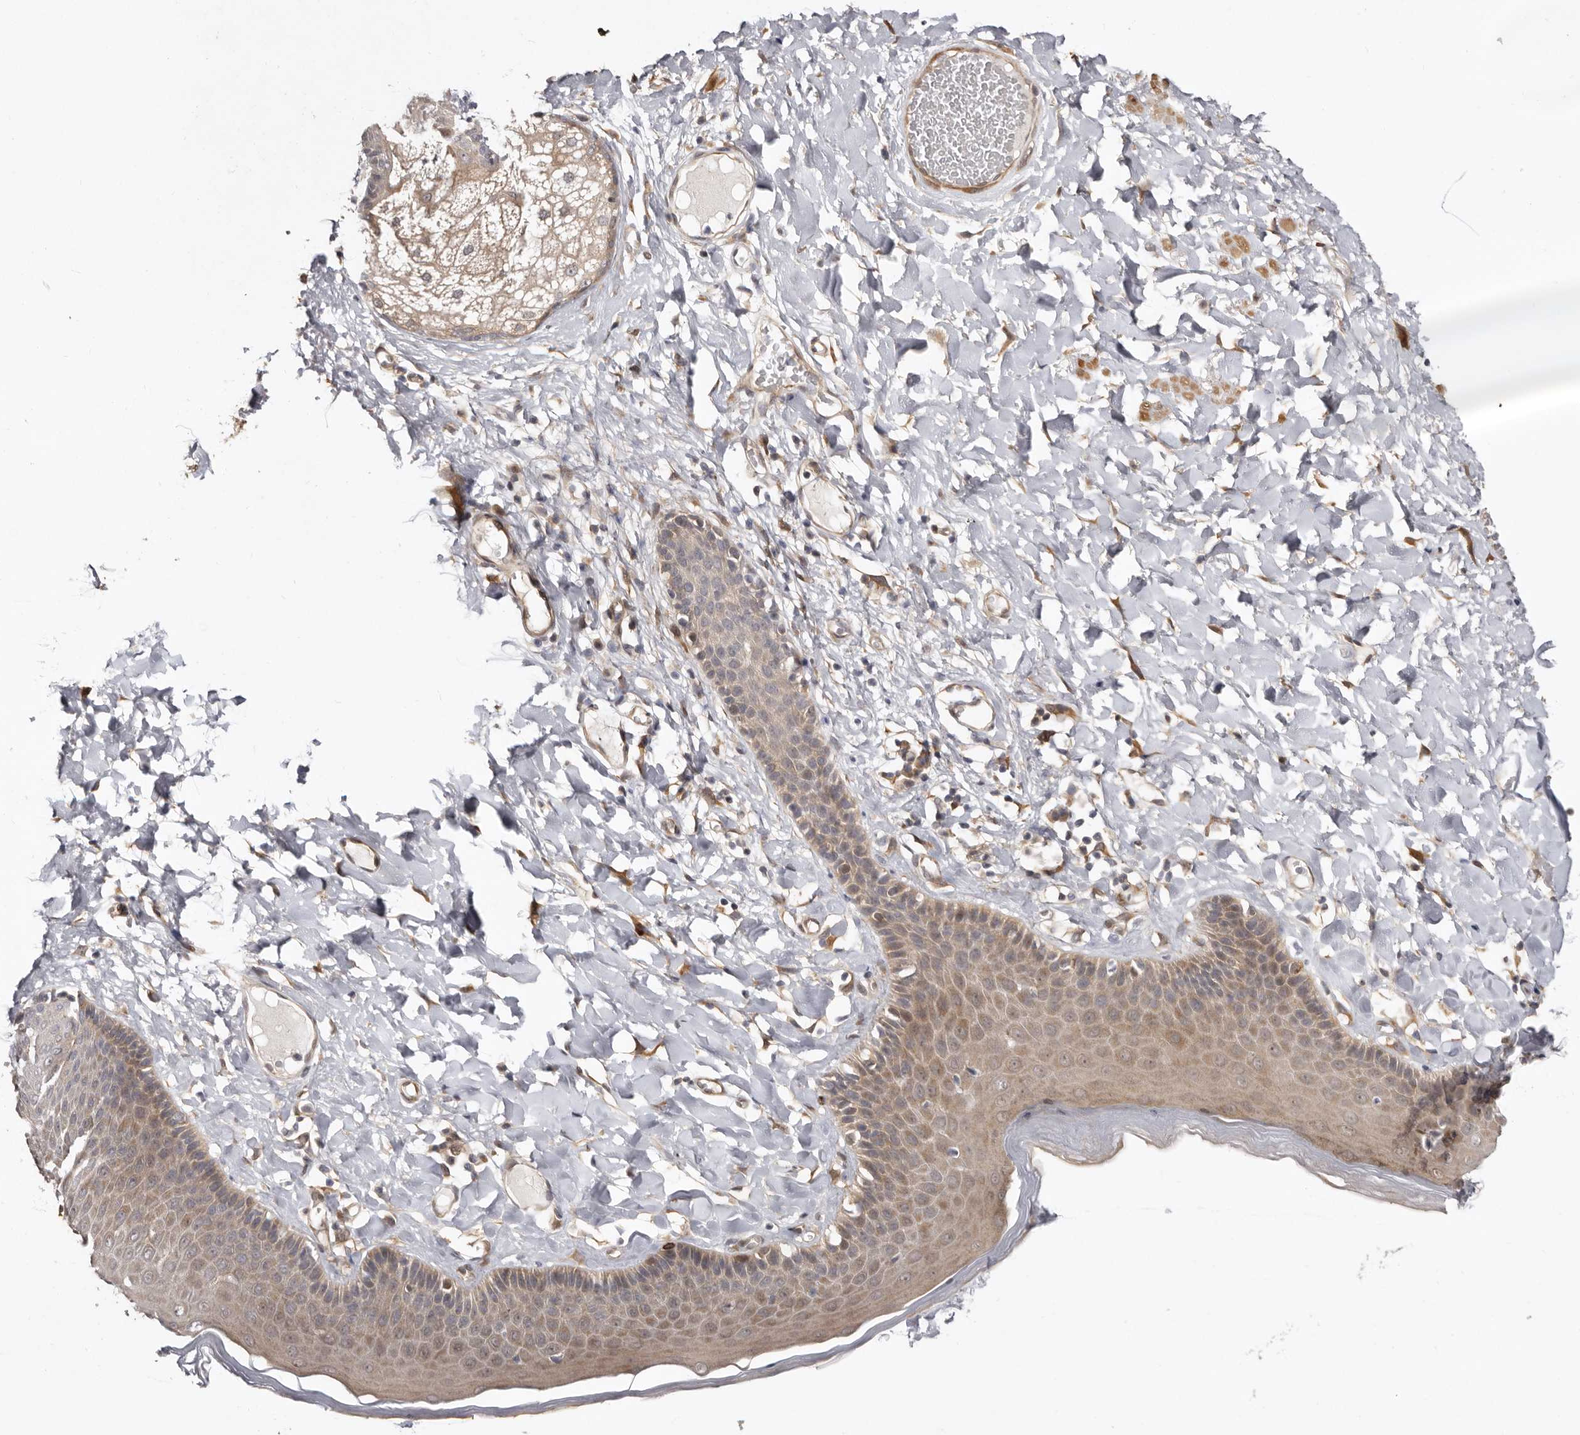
{"staining": {"intensity": "moderate", "quantity": ">75%", "location": "cytoplasmic/membranous"}, "tissue": "skin", "cell_type": "Epidermal cells", "image_type": "normal", "snomed": [{"axis": "morphology", "description": "Normal tissue, NOS"}, {"axis": "topography", "description": "Anal"}], "caption": "IHC (DAB (3,3'-diaminobenzidine)) staining of unremarkable human skin reveals moderate cytoplasmic/membranous protein expression in approximately >75% of epidermal cells.", "gene": "SBDS", "patient": {"sex": "male", "age": 69}}